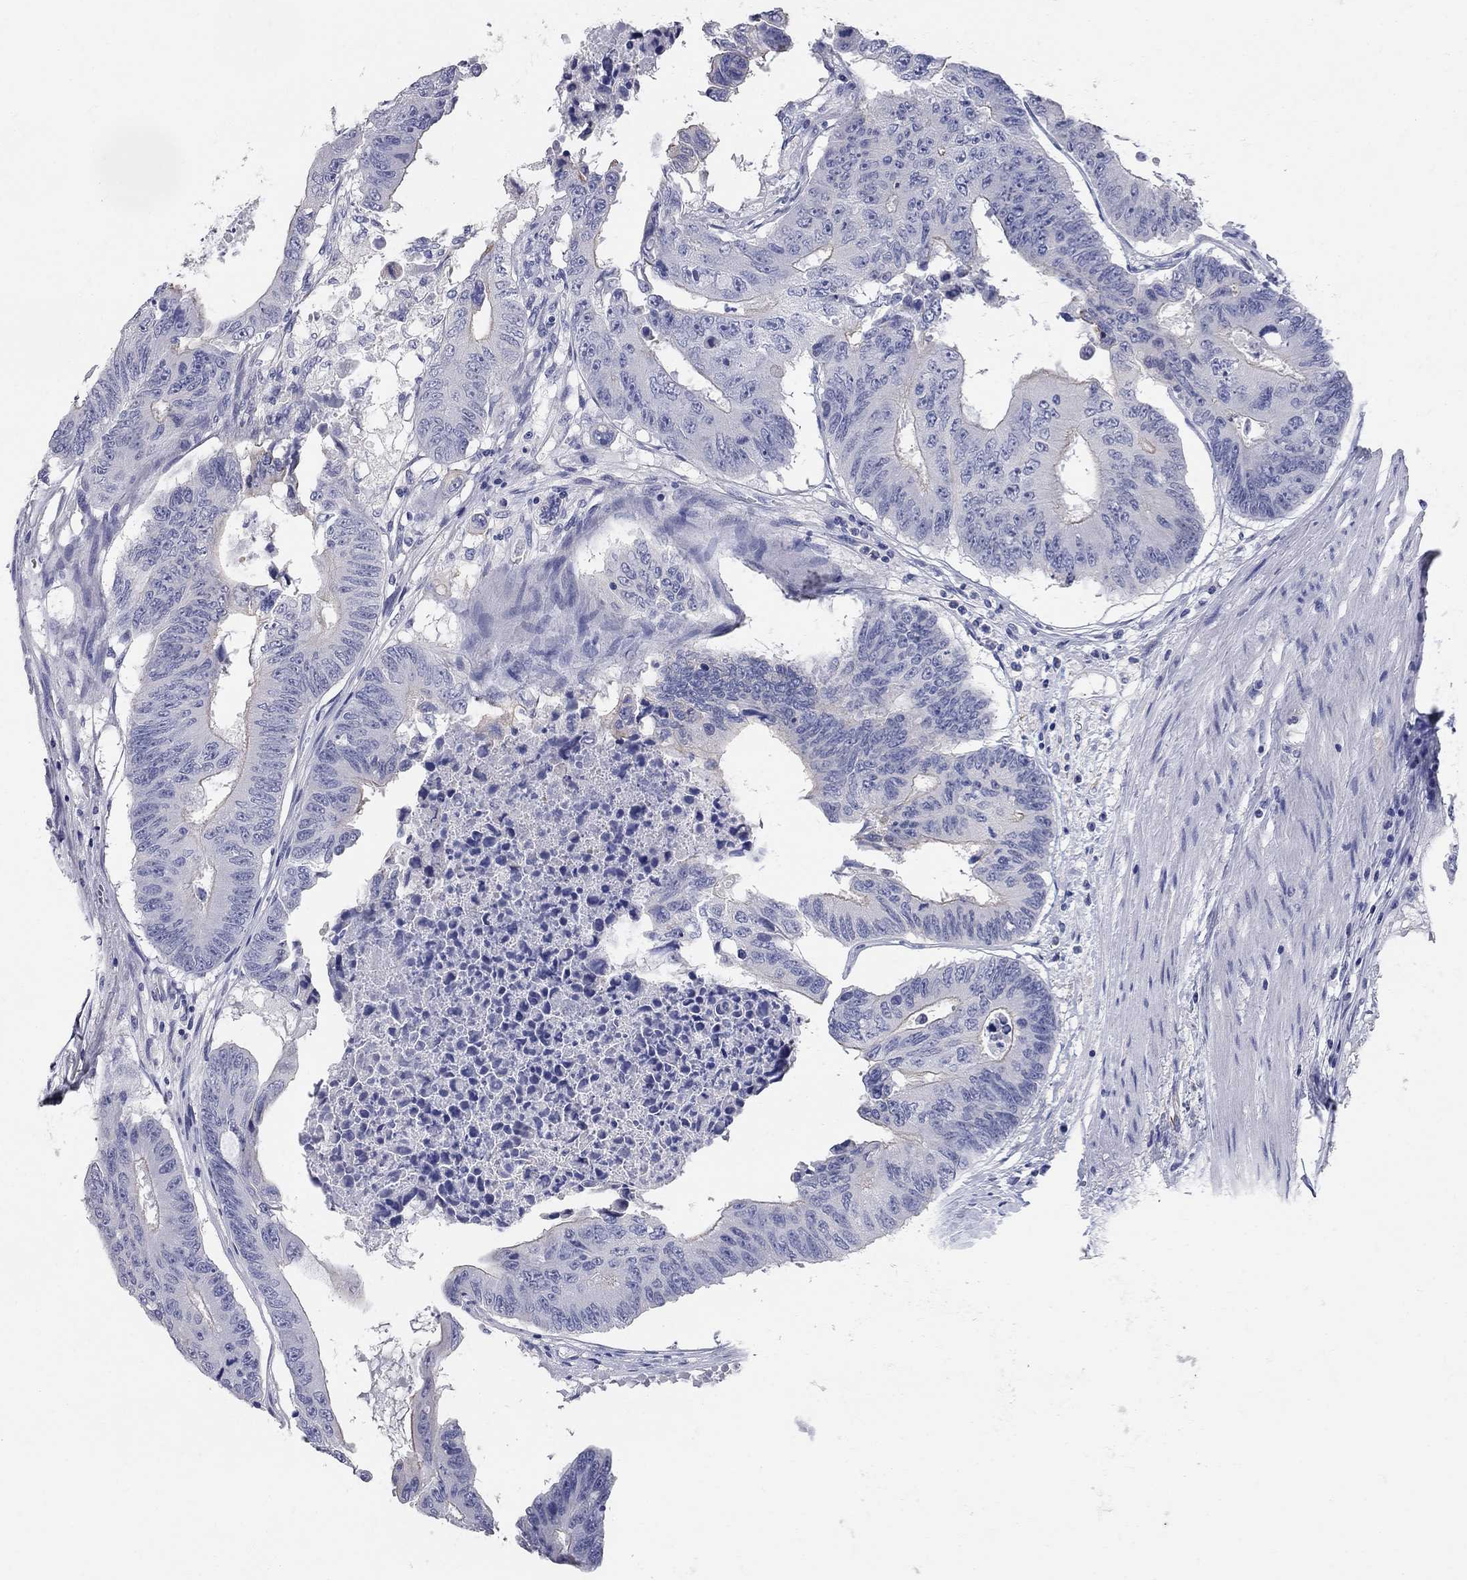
{"staining": {"intensity": "negative", "quantity": "none", "location": "none"}, "tissue": "colorectal cancer", "cell_type": "Tumor cells", "image_type": "cancer", "snomed": [{"axis": "morphology", "description": "Adenocarcinoma, NOS"}, {"axis": "topography", "description": "Rectum"}], "caption": "The immunohistochemistry (IHC) image has no significant positivity in tumor cells of adenocarcinoma (colorectal) tissue.", "gene": "AOX1", "patient": {"sex": "male", "age": 59}}